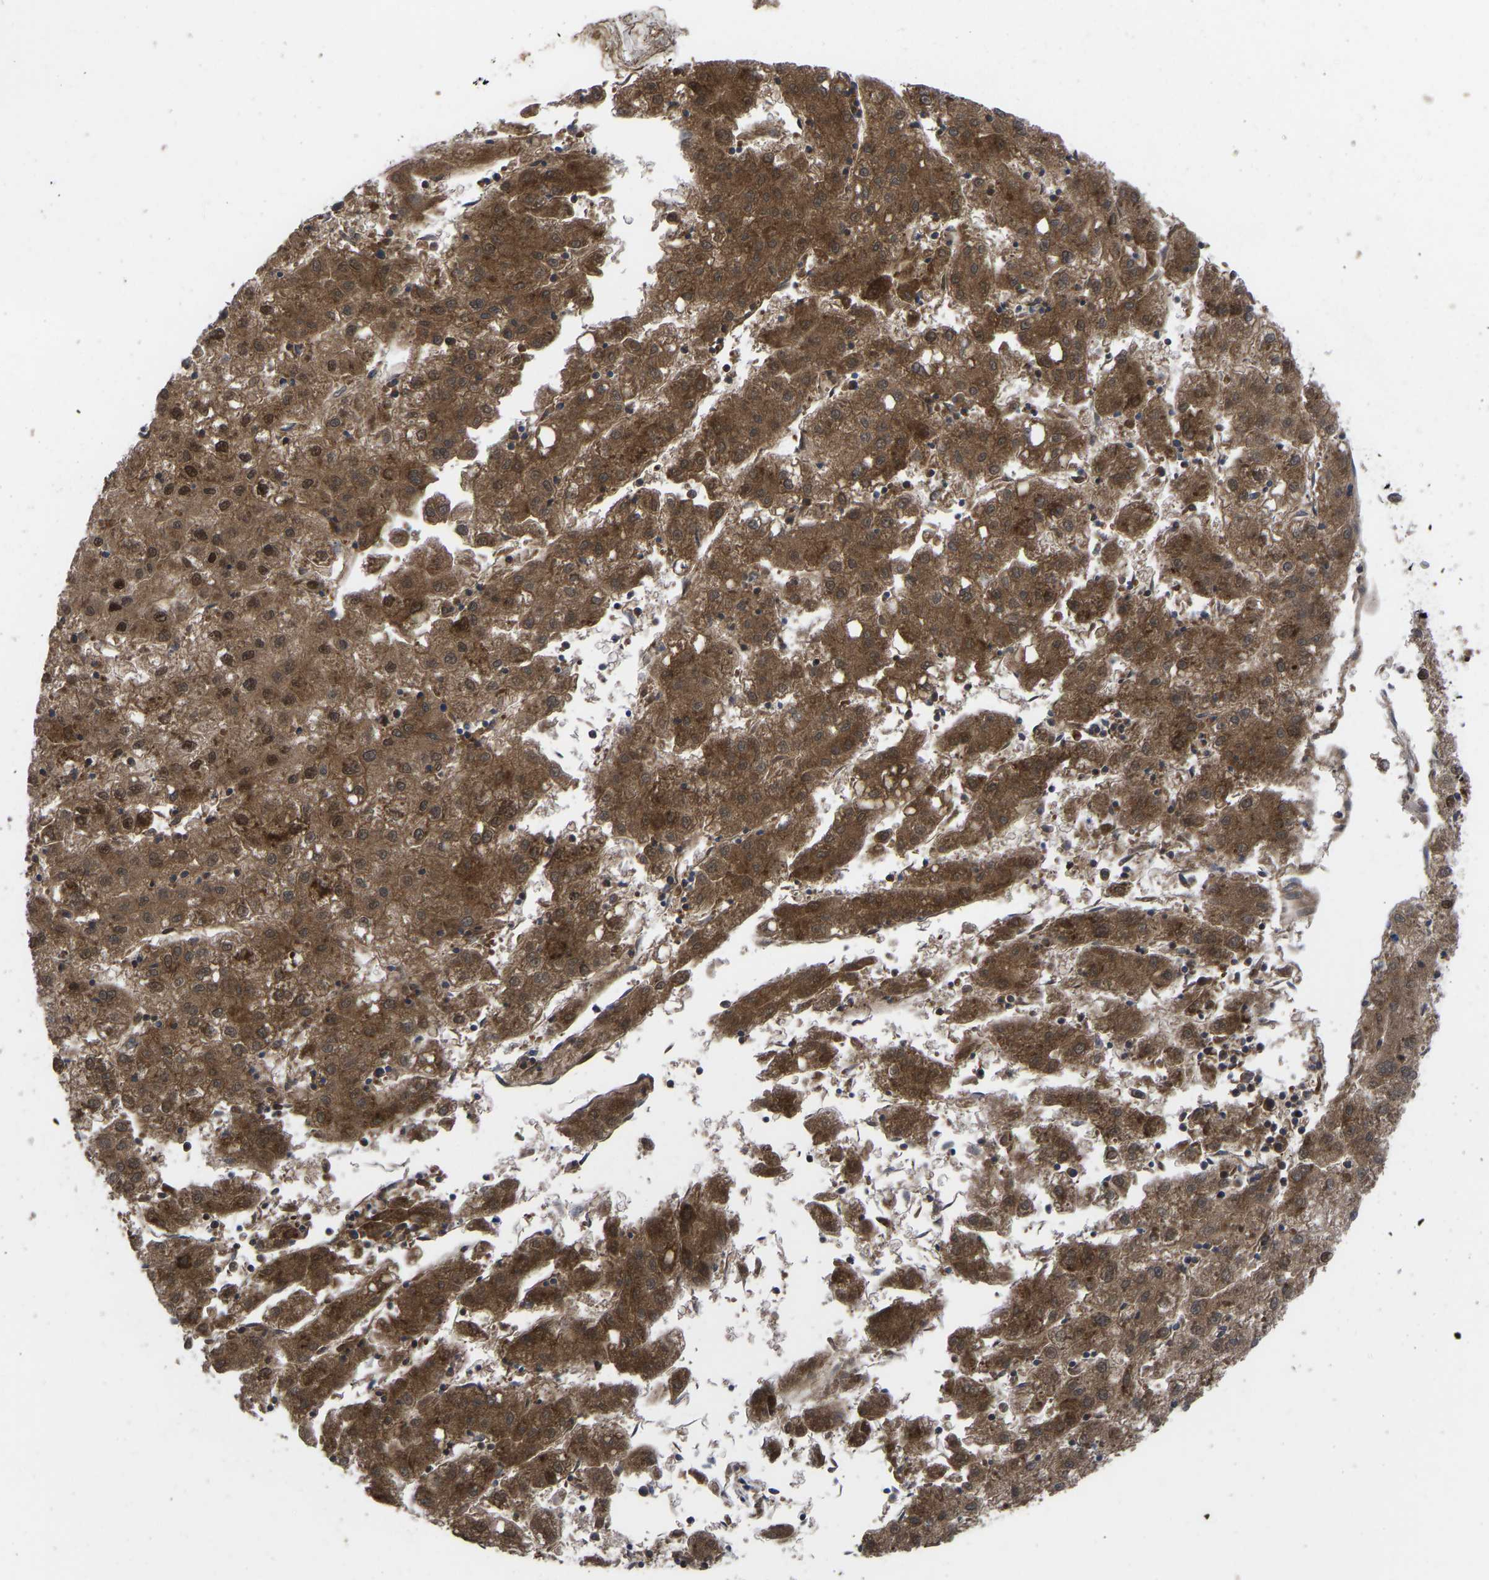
{"staining": {"intensity": "strong", "quantity": ">75%", "location": "cytoplasmic/membranous,nuclear"}, "tissue": "liver cancer", "cell_type": "Tumor cells", "image_type": "cancer", "snomed": [{"axis": "morphology", "description": "Carcinoma, Hepatocellular, NOS"}, {"axis": "topography", "description": "Liver"}], "caption": "Immunohistochemical staining of human liver hepatocellular carcinoma reveals high levels of strong cytoplasmic/membranous and nuclear staining in approximately >75% of tumor cells.", "gene": "CYP7B1", "patient": {"sex": "male", "age": 72}}